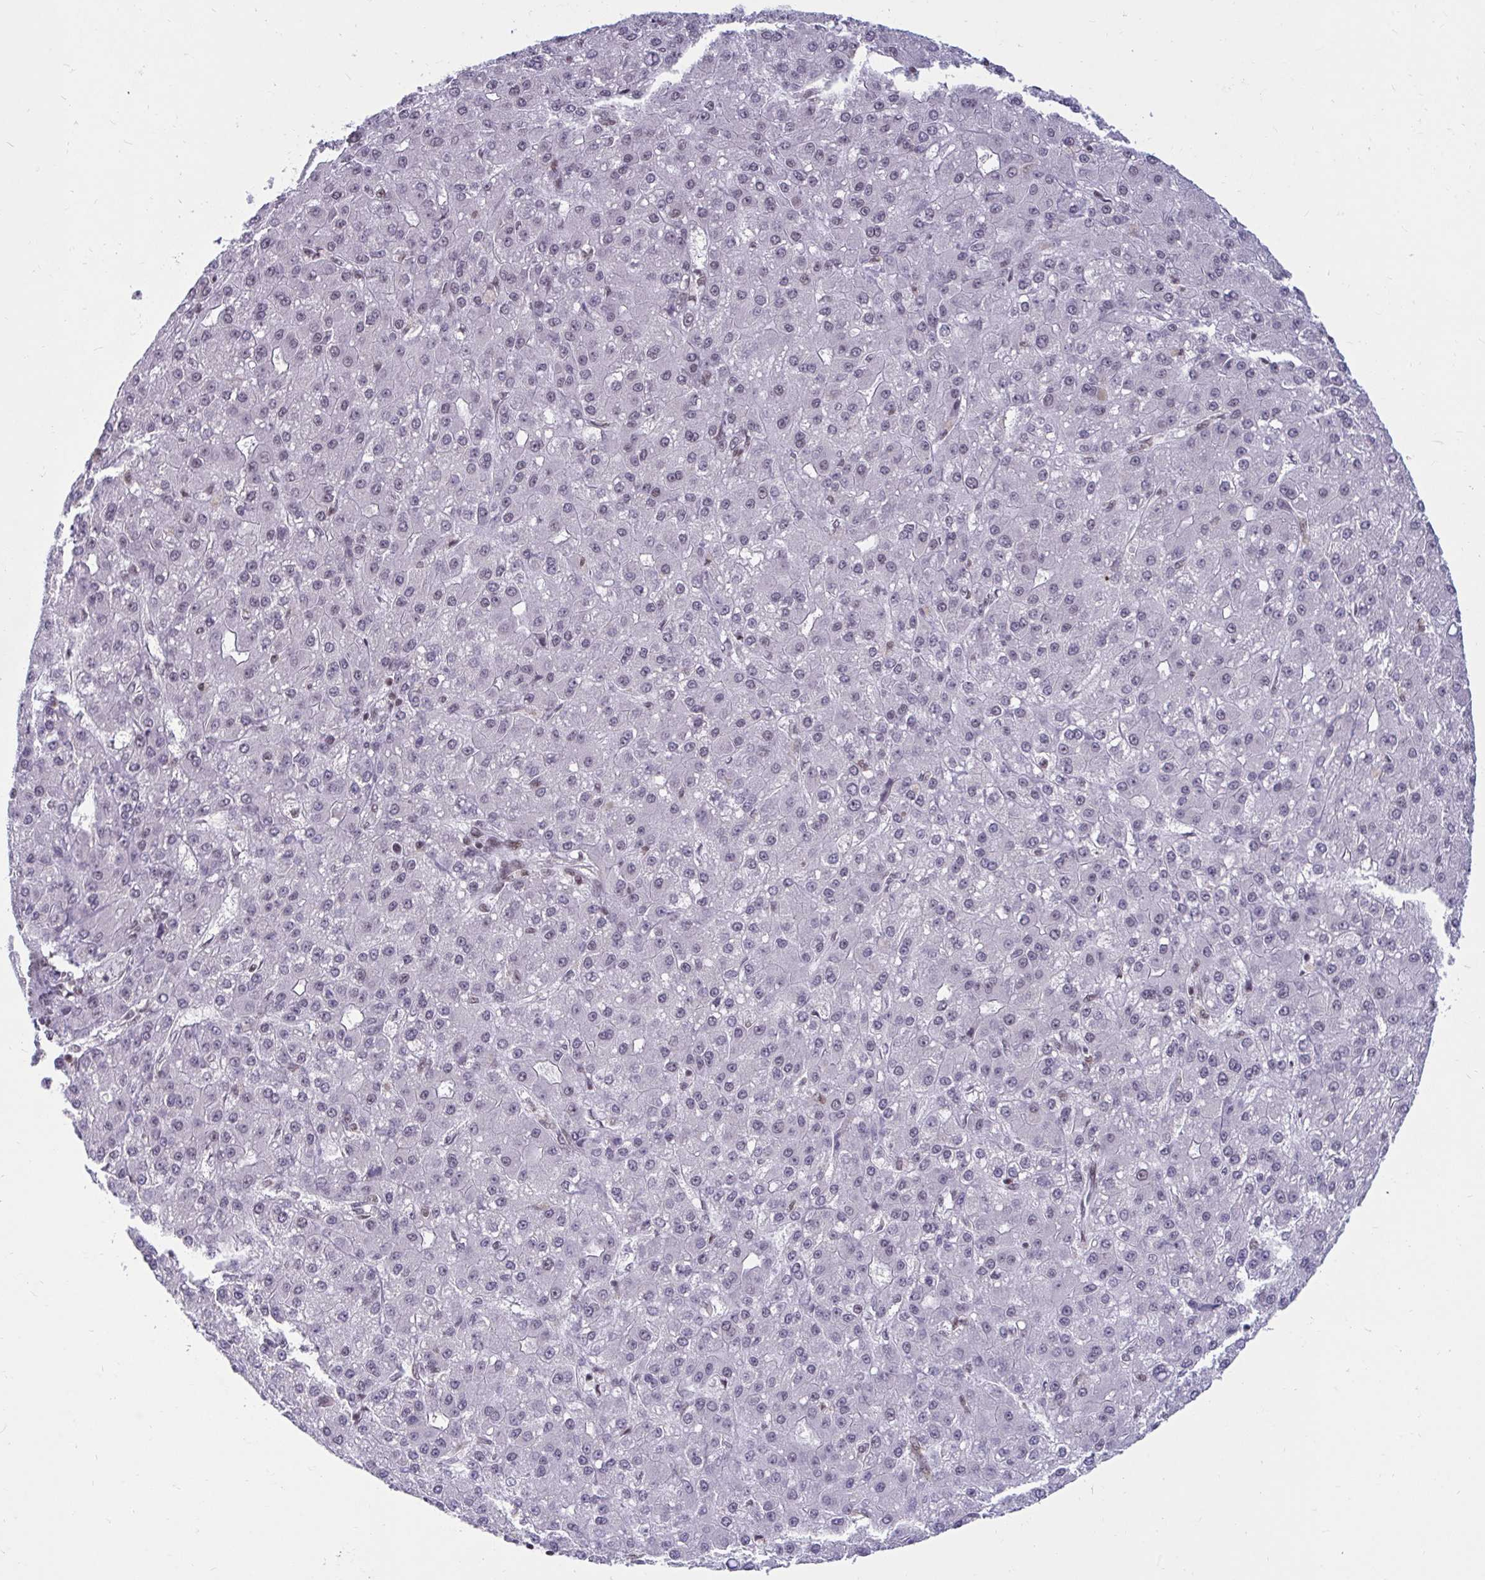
{"staining": {"intensity": "negative", "quantity": "none", "location": "none"}, "tissue": "liver cancer", "cell_type": "Tumor cells", "image_type": "cancer", "snomed": [{"axis": "morphology", "description": "Carcinoma, Hepatocellular, NOS"}, {"axis": "topography", "description": "Liver"}], "caption": "The immunohistochemistry photomicrograph has no significant staining in tumor cells of liver hepatocellular carcinoma tissue.", "gene": "PHF10", "patient": {"sex": "male", "age": 67}}